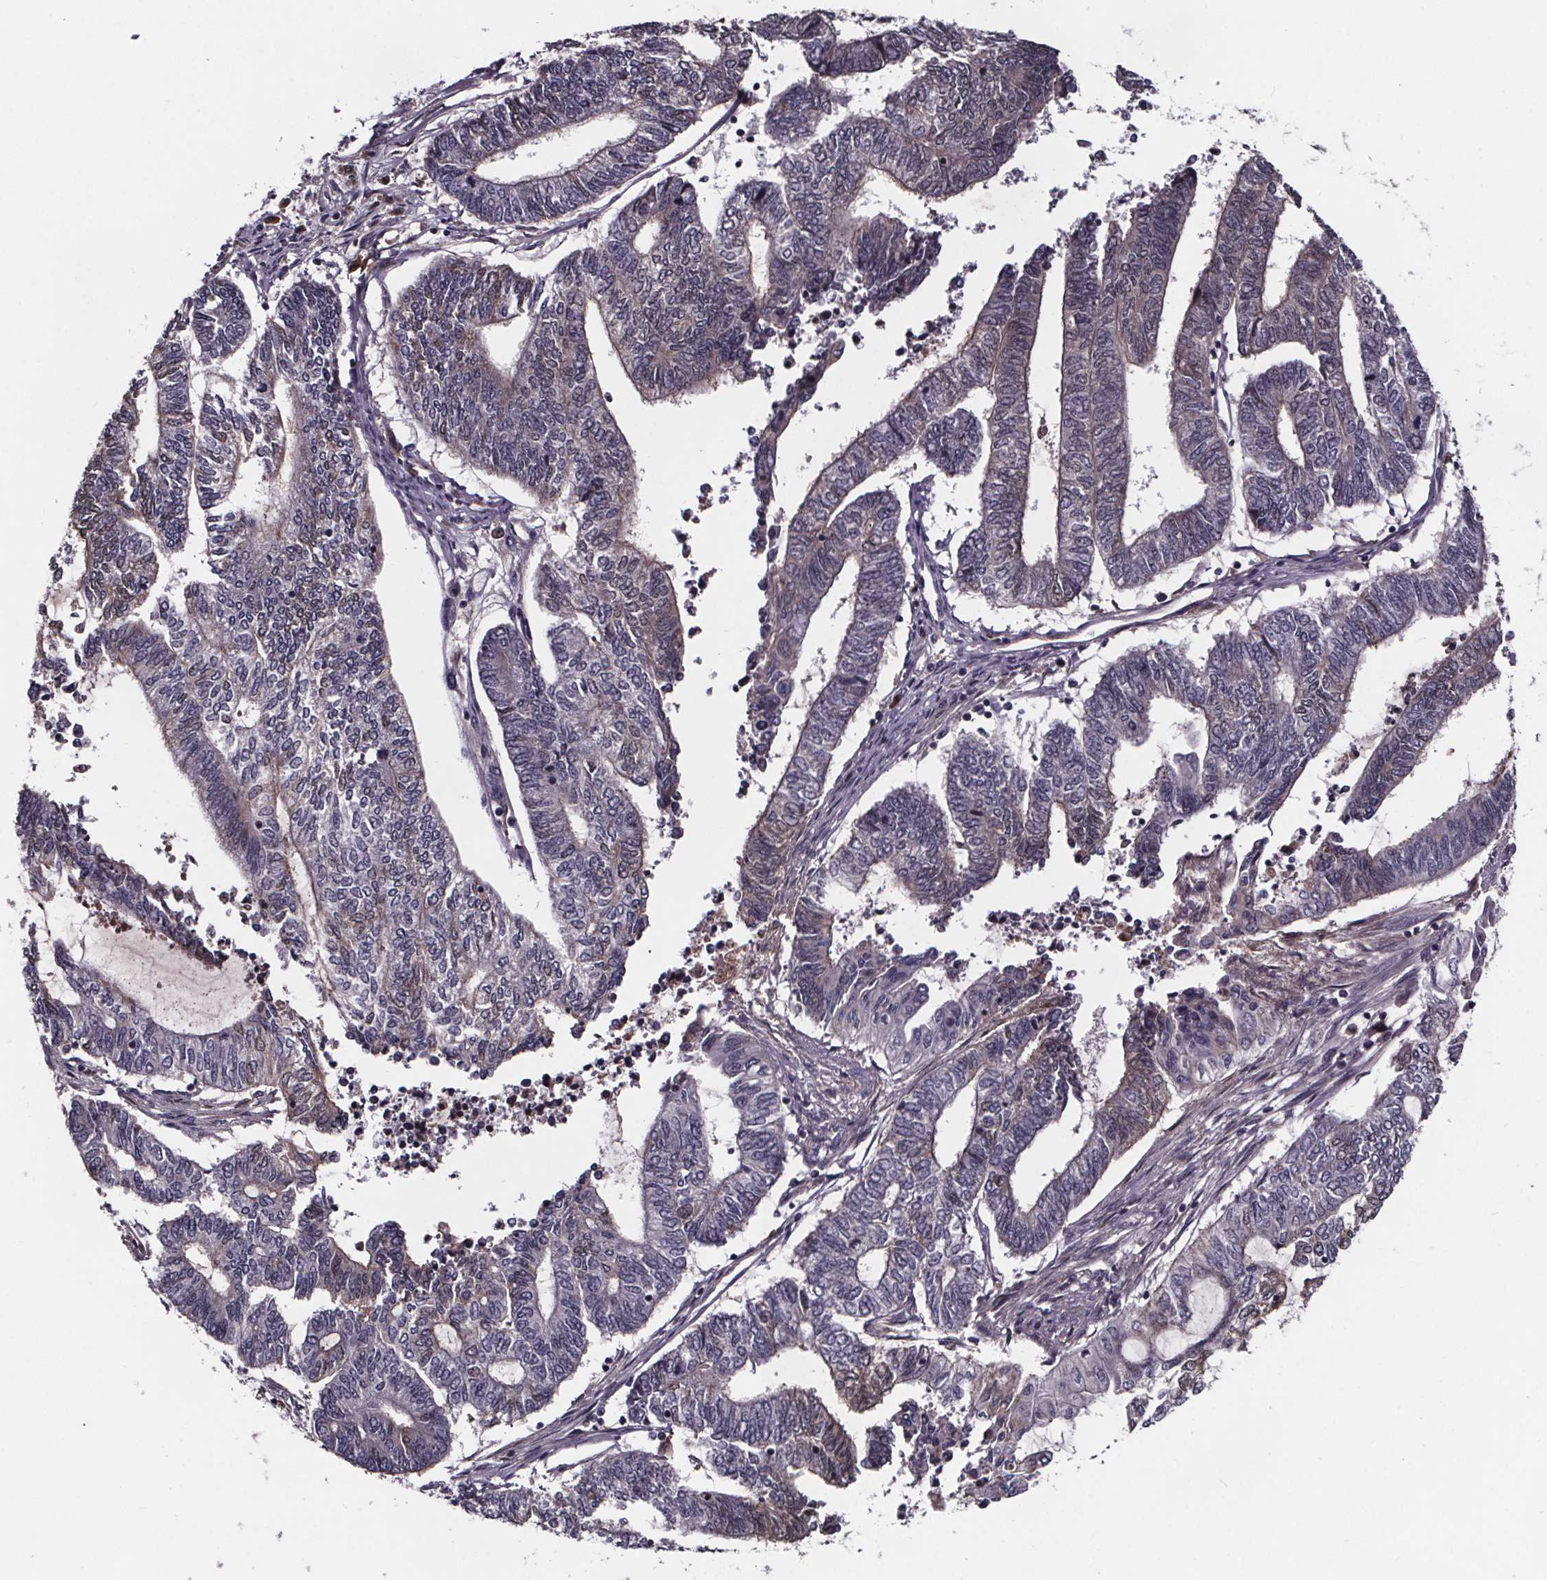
{"staining": {"intensity": "moderate", "quantity": "<25%", "location": "cytoplasmic/membranous"}, "tissue": "endometrial cancer", "cell_type": "Tumor cells", "image_type": "cancer", "snomed": [{"axis": "morphology", "description": "Adenocarcinoma, NOS"}, {"axis": "topography", "description": "Uterus"}, {"axis": "topography", "description": "Endometrium"}], "caption": "Moderate cytoplasmic/membranous protein expression is appreciated in approximately <25% of tumor cells in endometrial cancer. (brown staining indicates protein expression, while blue staining denotes nuclei).", "gene": "NPHP4", "patient": {"sex": "female", "age": 70}}